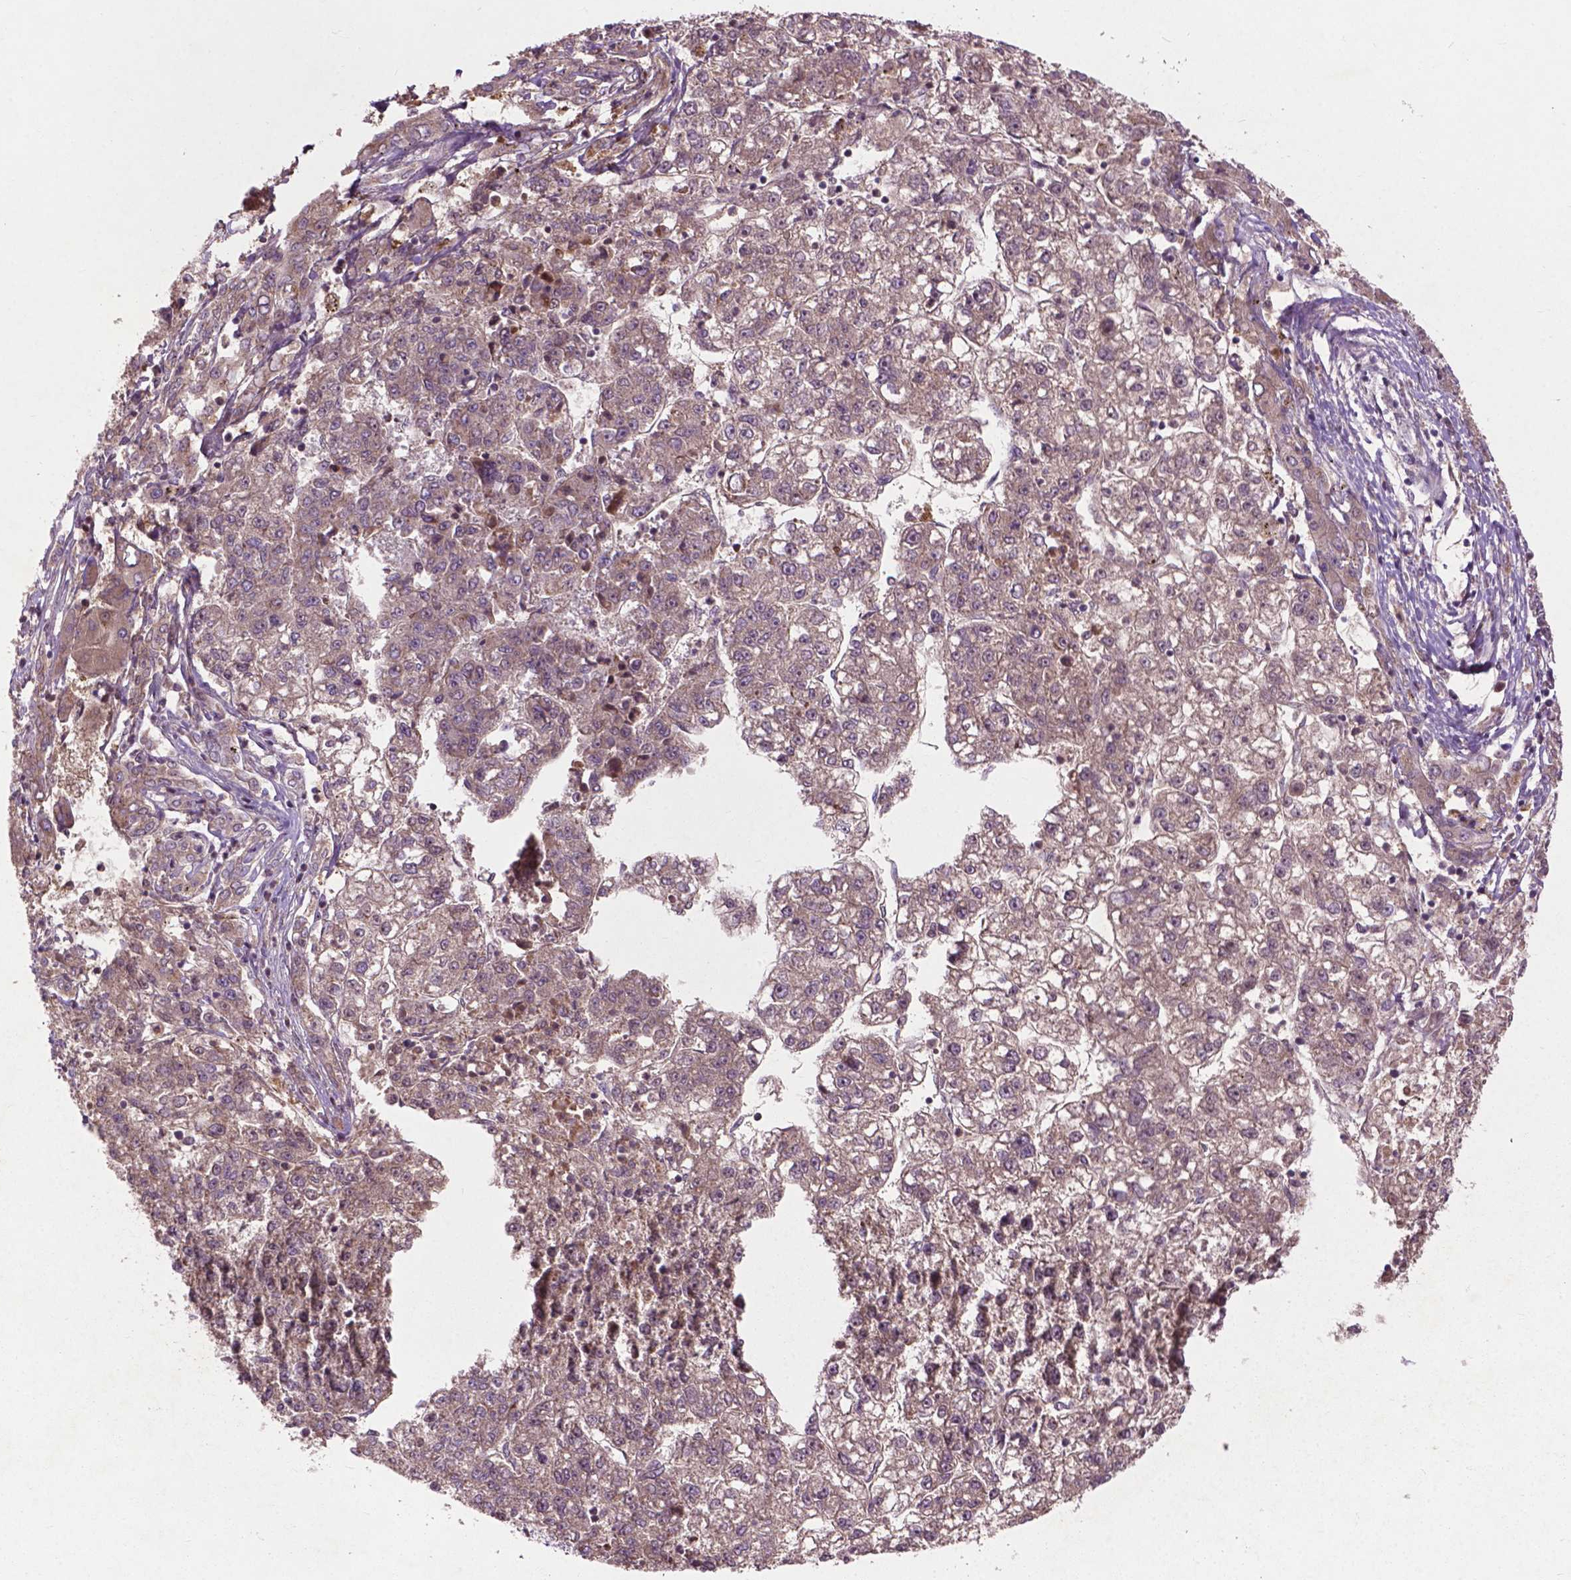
{"staining": {"intensity": "weak", "quantity": "25%-75%", "location": "cytoplasmic/membranous"}, "tissue": "liver cancer", "cell_type": "Tumor cells", "image_type": "cancer", "snomed": [{"axis": "morphology", "description": "Carcinoma, Hepatocellular, NOS"}, {"axis": "topography", "description": "Liver"}], "caption": "DAB immunohistochemical staining of hepatocellular carcinoma (liver) reveals weak cytoplasmic/membranous protein expression in about 25%-75% of tumor cells. Immunohistochemistry (ihc) stains the protein in brown and the nuclei are stained blue.", "gene": "B3GALNT2", "patient": {"sex": "male", "age": 56}}